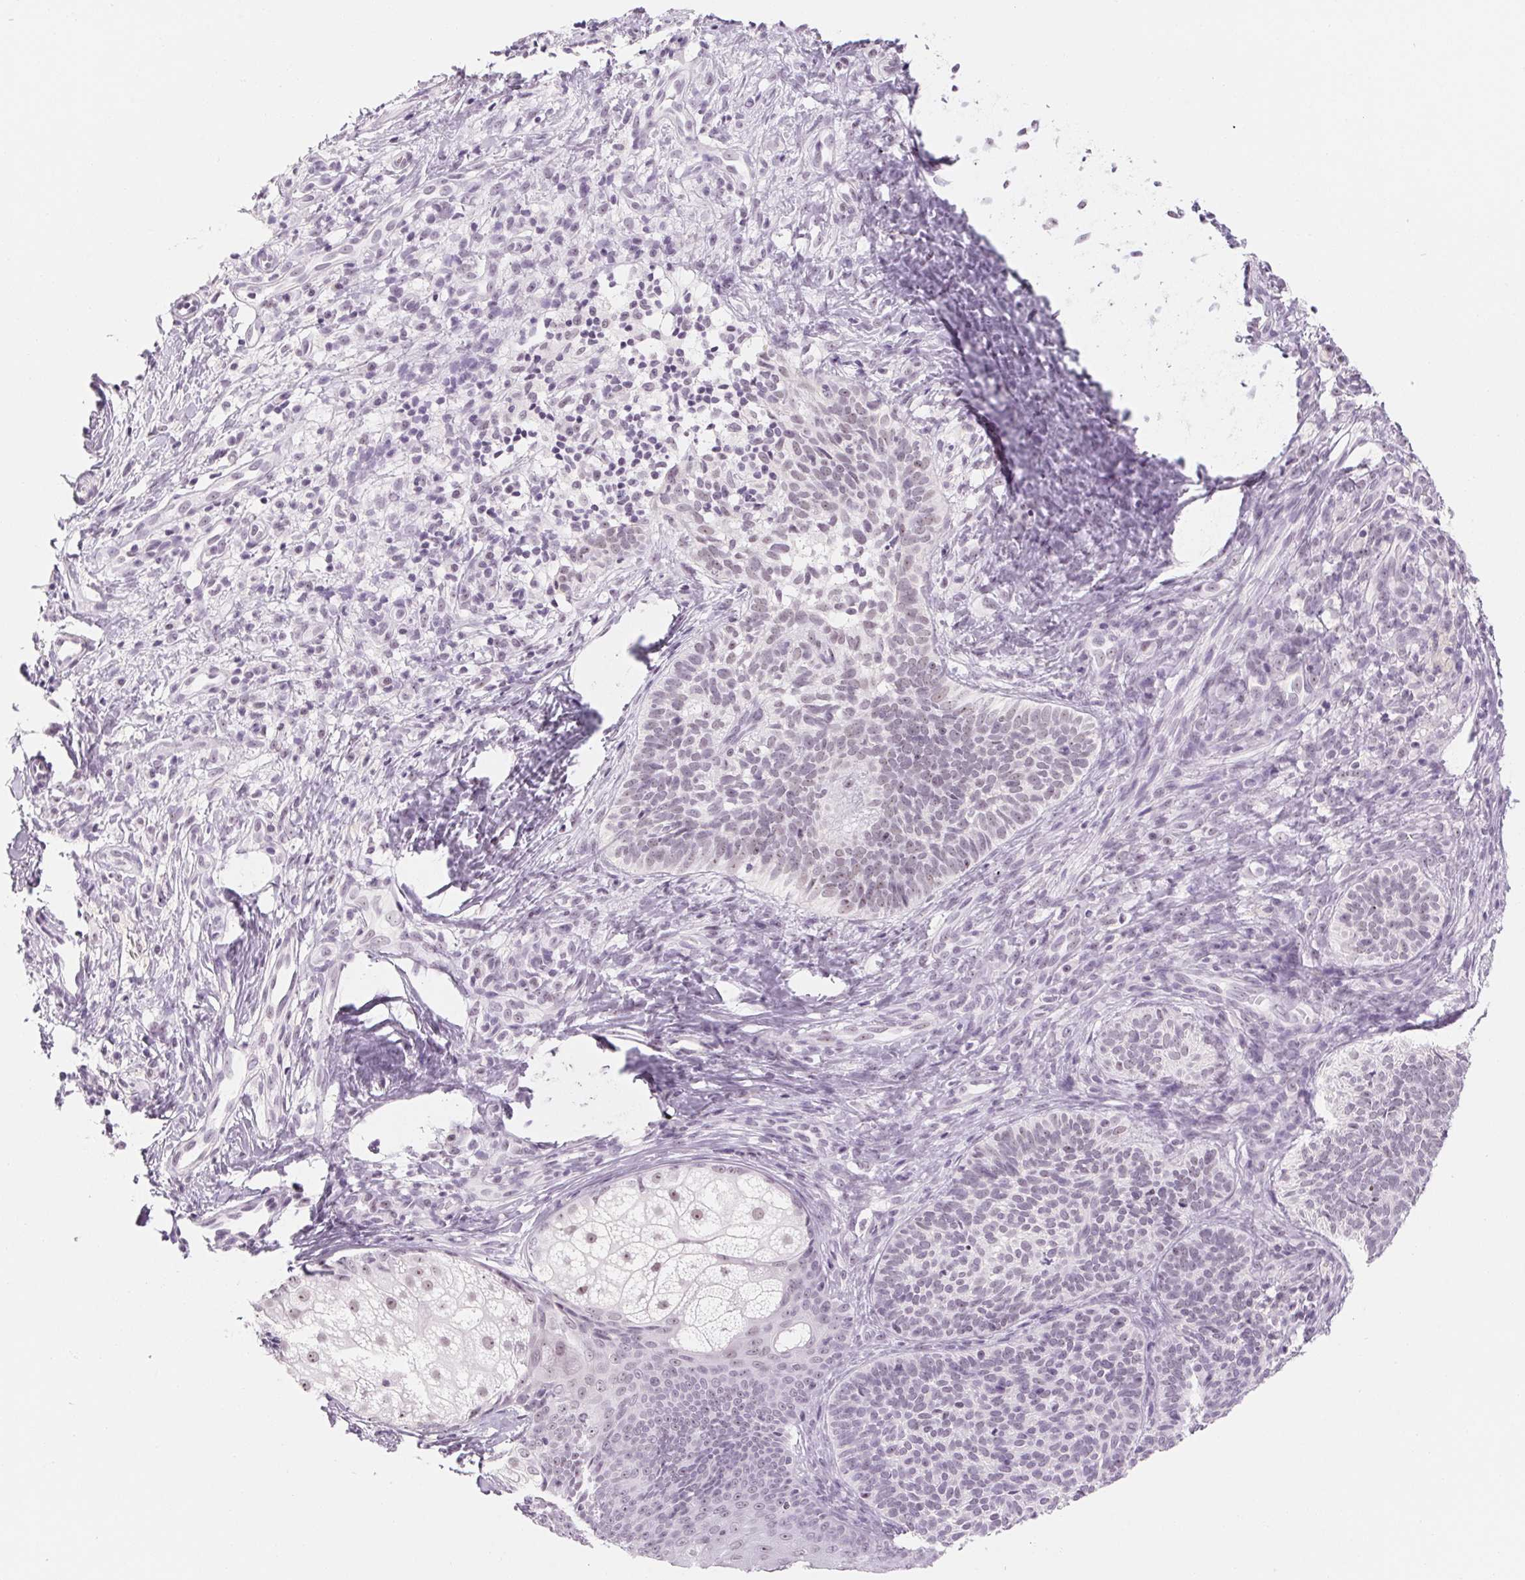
{"staining": {"intensity": "negative", "quantity": "none", "location": "none"}, "tissue": "skin cancer", "cell_type": "Tumor cells", "image_type": "cancer", "snomed": [{"axis": "morphology", "description": "Basal cell carcinoma"}, {"axis": "topography", "description": "Skin"}], "caption": "Human skin basal cell carcinoma stained for a protein using immunohistochemistry (IHC) exhibits no staining in tumor cells.", "gene": "ZIC4", "patient": {"sex": "male", "age": 57}}